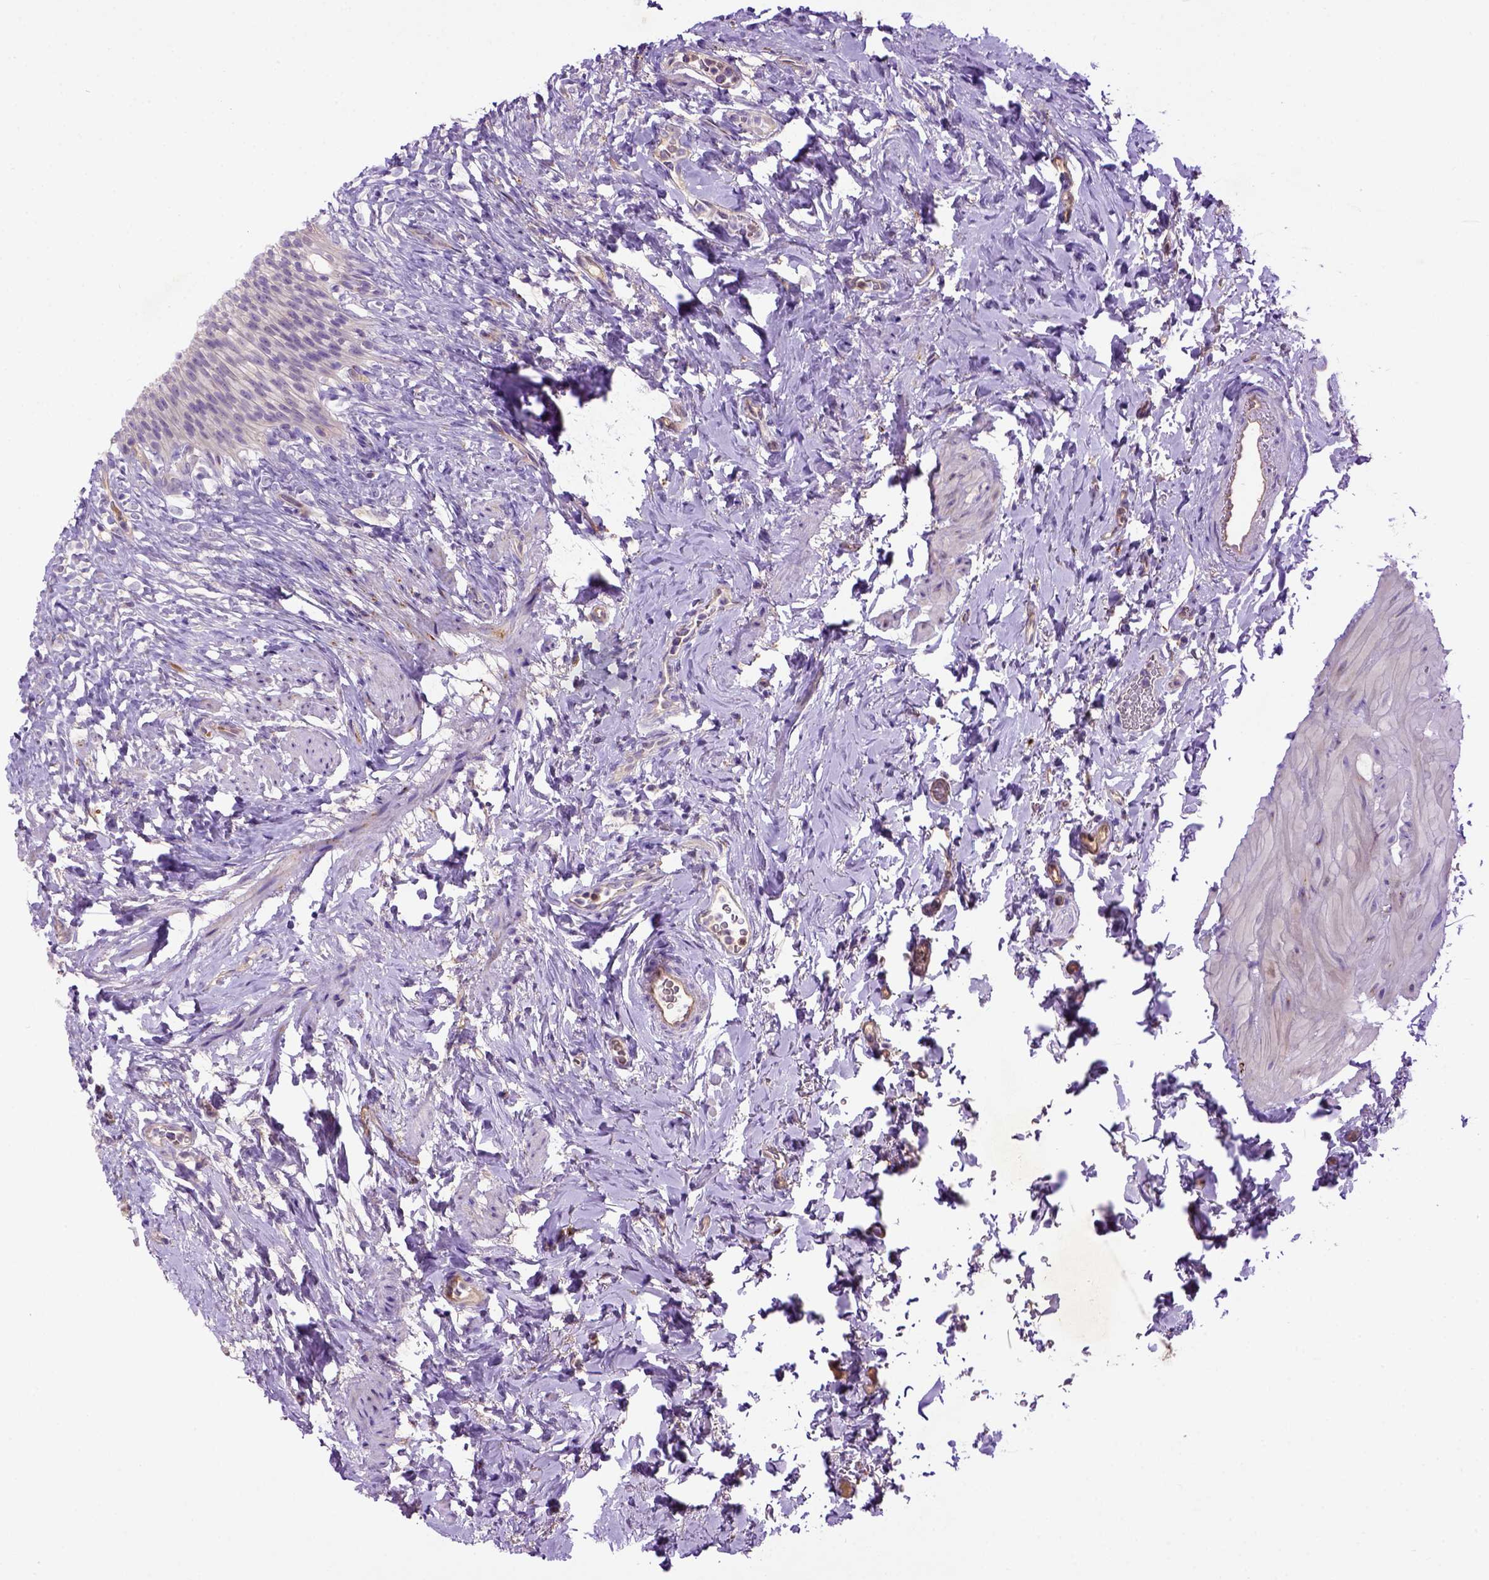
{"staining": {"intensity": "weak", "quantity": "25%-75%", "location": "cytoplasmic/membranous"}, "tissue": "urinary bladder", "cell_type": "Urothelial cells", "image_type": "normal", "snomed": [{"axis": "morphology", "description": "Normal tissue, NOS"}, {"axis": "topography", "description": "Urinary bladder"}, {"axis": "topography", "description": "Prostate"}], "caption": "Immunohistochemistry (IHC) micrograph of normal urinary bladder stained for a protein (brown), which shows low levels of weak cytoplasmic/membranous positivity in approximately 25%-75% of urothelial cells.", "gene": "DEPDC1B", "patient": {"sex": "male", "age": 76}}